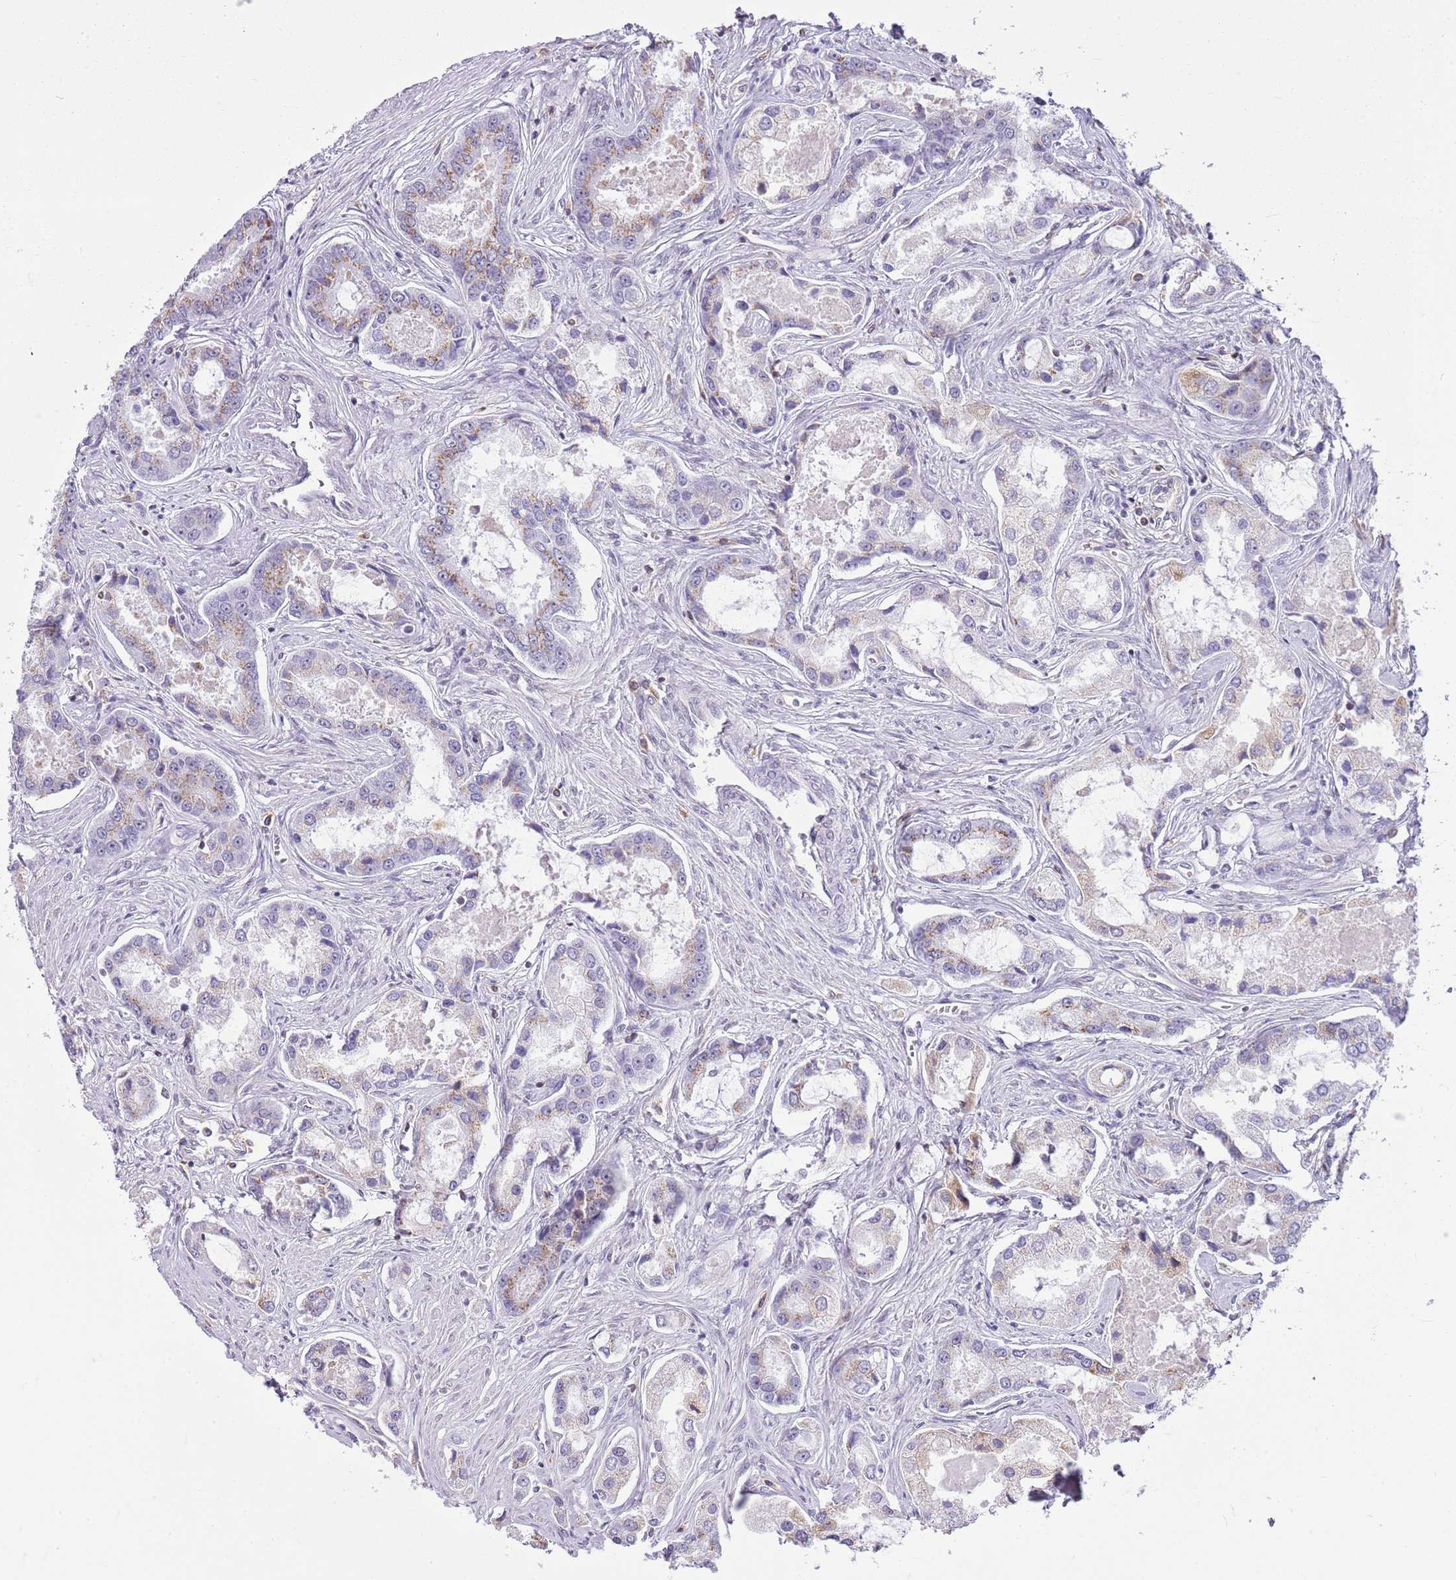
{"staining": {"intensity": "negative", "quantity": "none", "location": "none"}, "tissue": "prostate cancer", "cell_type": "Tumor cells", "image_type": "cancer", "snomed": [{"axis": "morphology", "description": "Adenocarcinoma, Low grade"}, {"axis": "topography", "description": "Prostate"}], "caption": "This is an IHC histopathology image of human prostate cancer (adenocarcinoma (low-grade)). There is no expression in tumor cells.", "gene": "DHX32", "patient": {"sex": "male", "age": 68}}